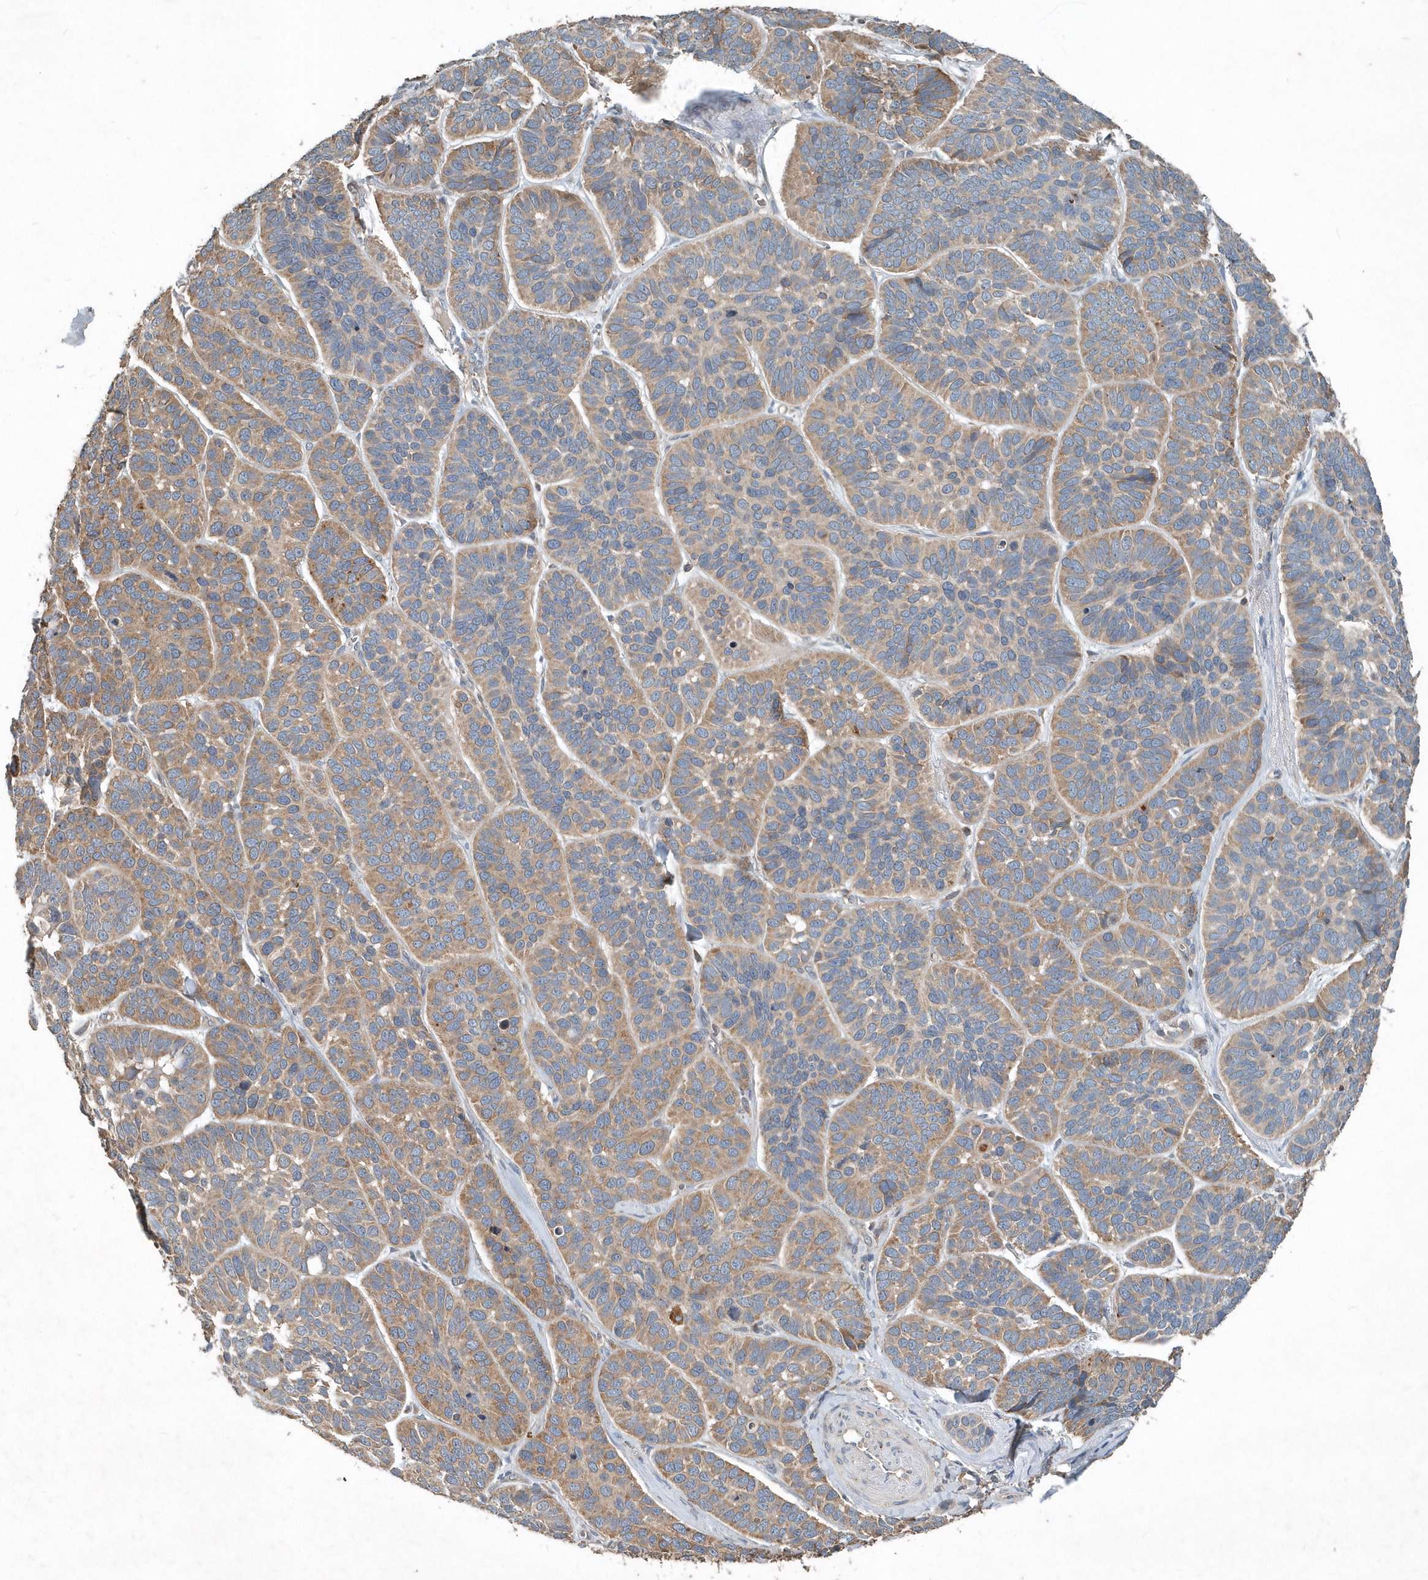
{"staining": {"intensity": "moderate", "quantity": ">75%", "location": "cytoplasmic/membranous"}, "tissue": "skin cancer", "cell_type": "Tumor cells", "image_type": "cancer", "snomed": [{"axis": "morphology", "description": "Basal cell carcinoma"}, {"axis": "topography", "description": "Skin"}], "caption": "High-magnification brightfield microscopy of basal cell carcinoma (skin) stained with DAB (brown) and counterstained with hematoxylin (blue). tumor cells exhibit moderate cytoplasmic/membranous expression is seen in about>75% of cells.", "gene": "SCFD2", "patient": {"sex": "male", "age": 62}}